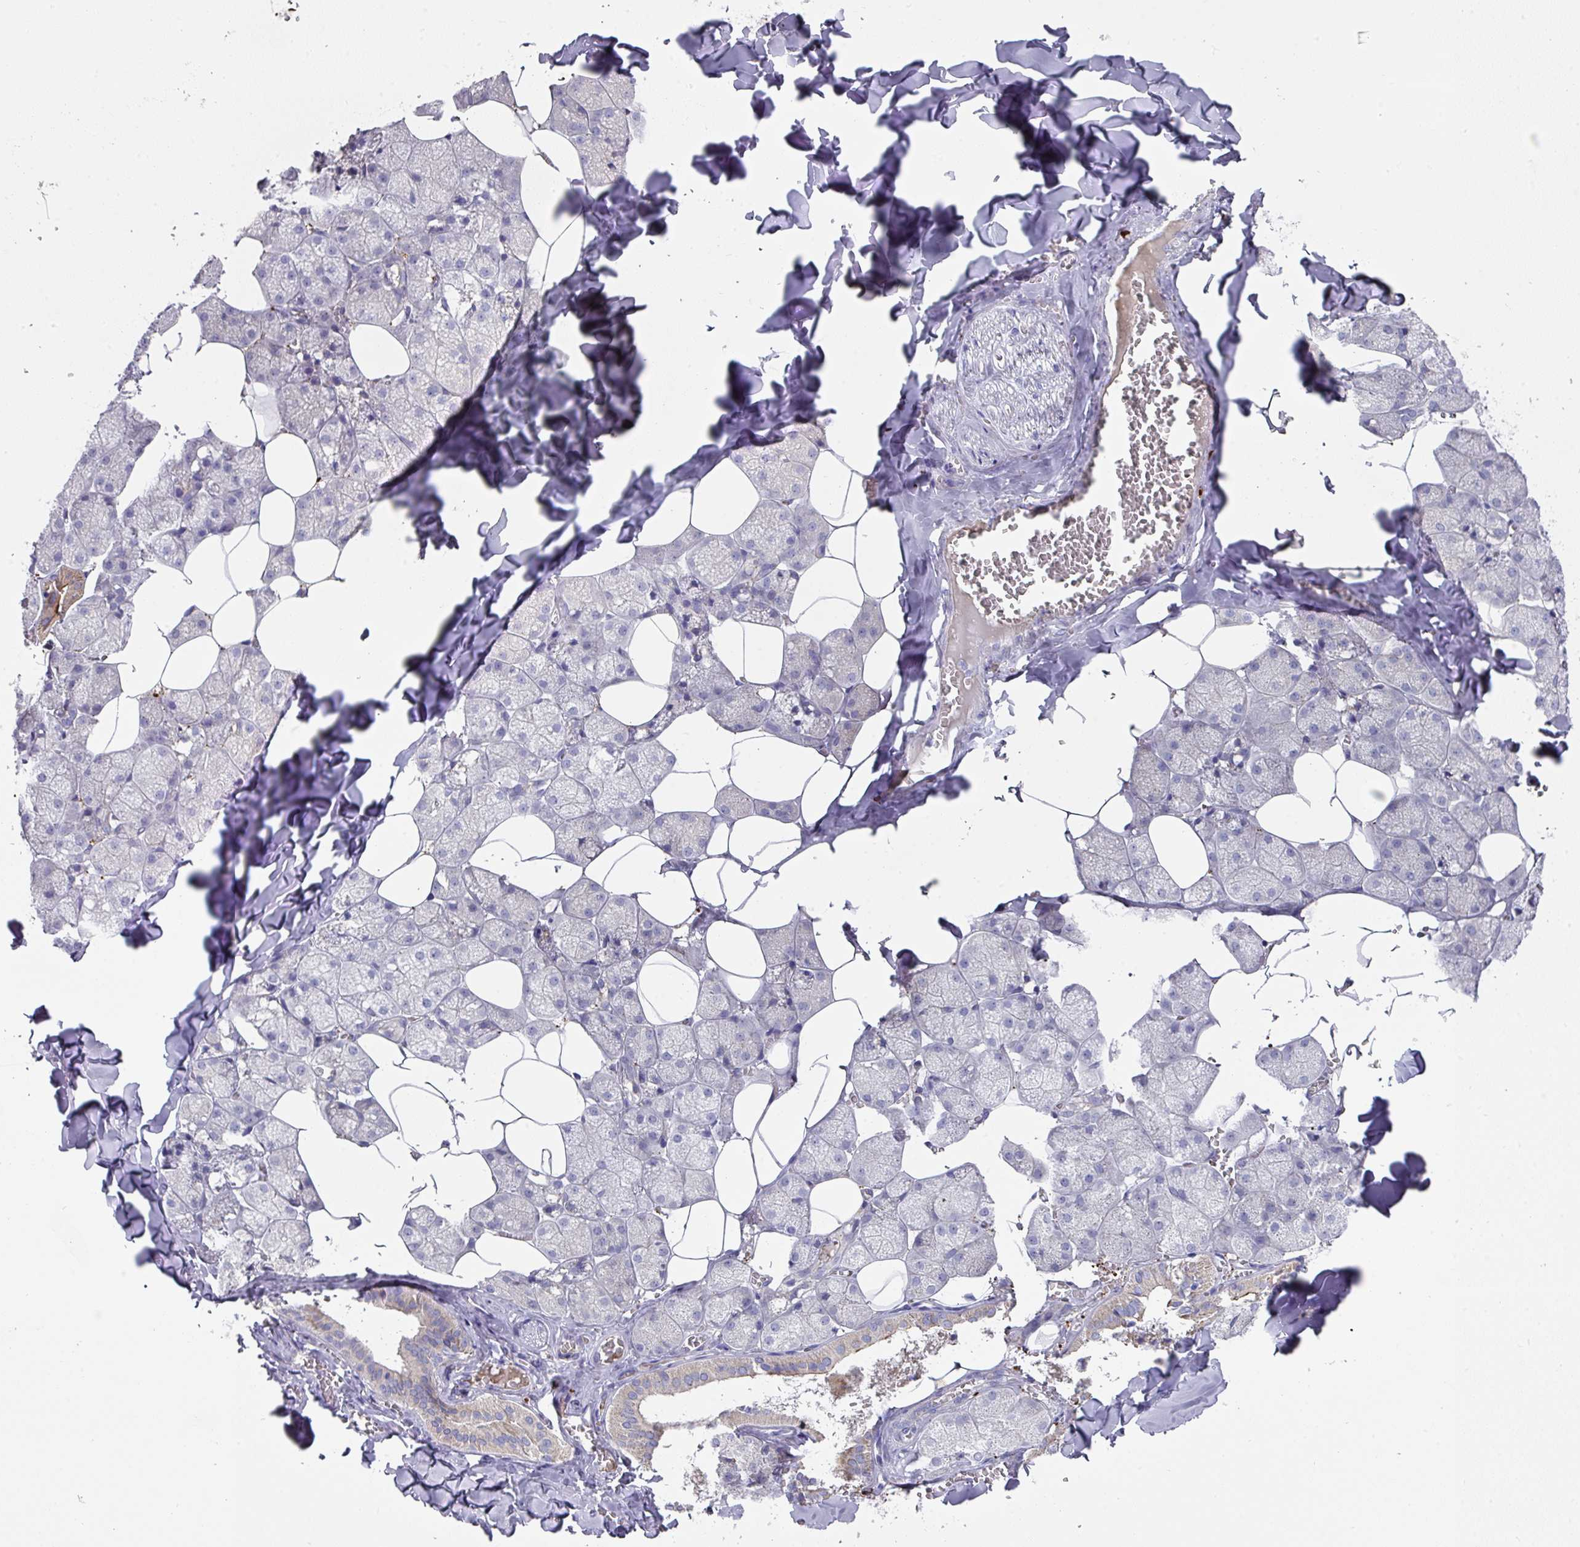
{"staining": {"intensity": "moderate", "quantity": "<25%", "location": "cytoplasmic/membranous"}, "tissue": "salivary gland", "cell_type": "Glandular cells", "image_type": "normal", "snomed": [{"axis": "morphology", "description": "Normal tissue, NOS"}, {"axis": "topography", "description": "Salivary gland"}, {"axis": "topography", "description": "Peripheral nerve tissue"}], "caption": "Protein expression by immunohistochemistry (IHC) exhibits moderate cytoplasmic/membranous expression in about <25% of glandular cells in normal salivary gland.", "gene": "IL4R", "patient": {"sex": "male", "age": 38}}